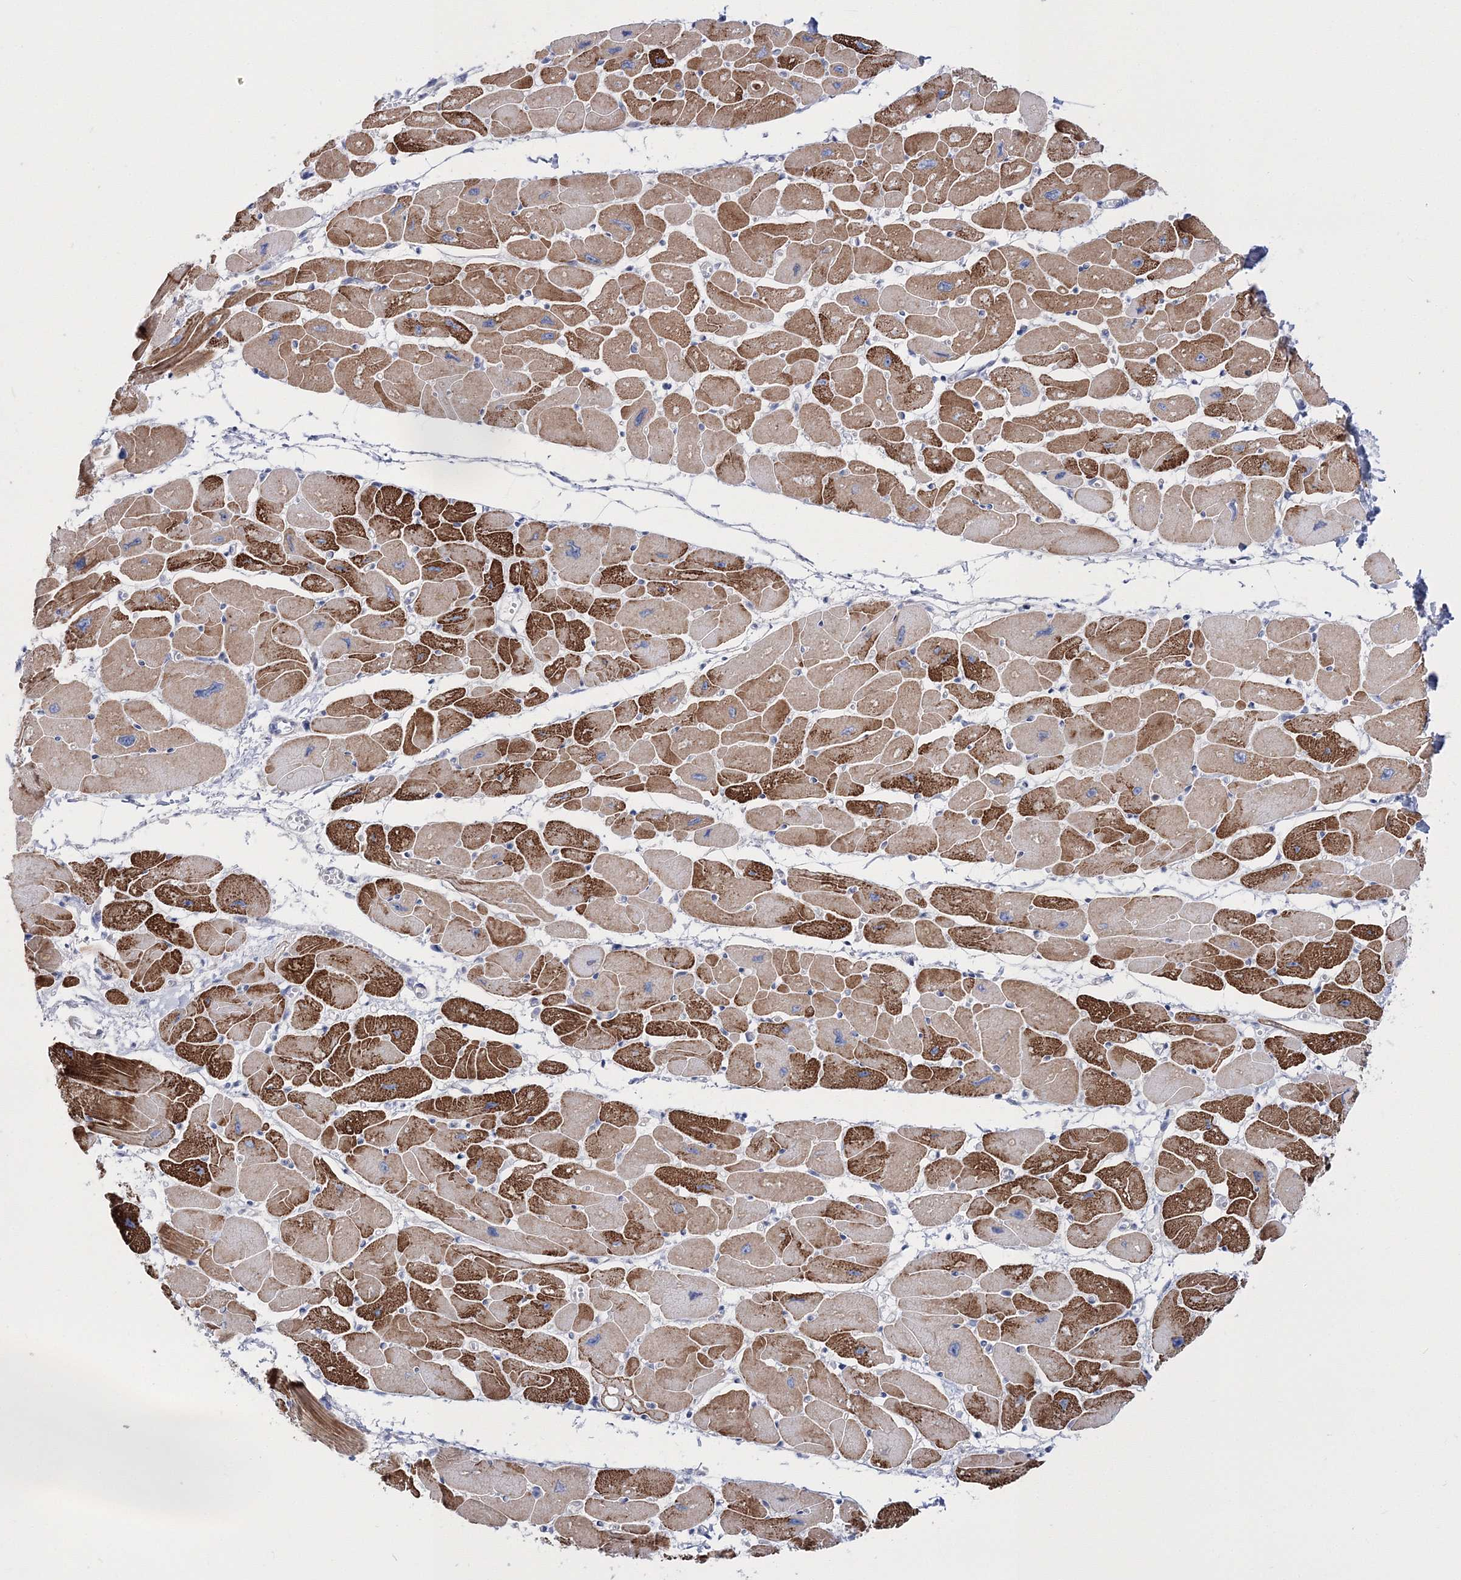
{"staining": {"intensity": "strong", "quantity": ">75%", "location": "cytoplasmic/membranous"}, "tissue": "heart muscle", "cell_type": "Cardiomyocytes", "image_type": "normal", "snomed": [{"axis": "morphology", "description": "Normal tissue, NOS"}, {"axis": "topography", "description": "Heart"}], "caption": "This is a micrograph of immunohistochemistry (IHC) staining of unremarkable heart muscle, which shows strong staining in the cytoplasmic/membranous of cardiomyocytes.", "gene": "ARHGAP32", "patient": {"sex": "female", "age": 54}}